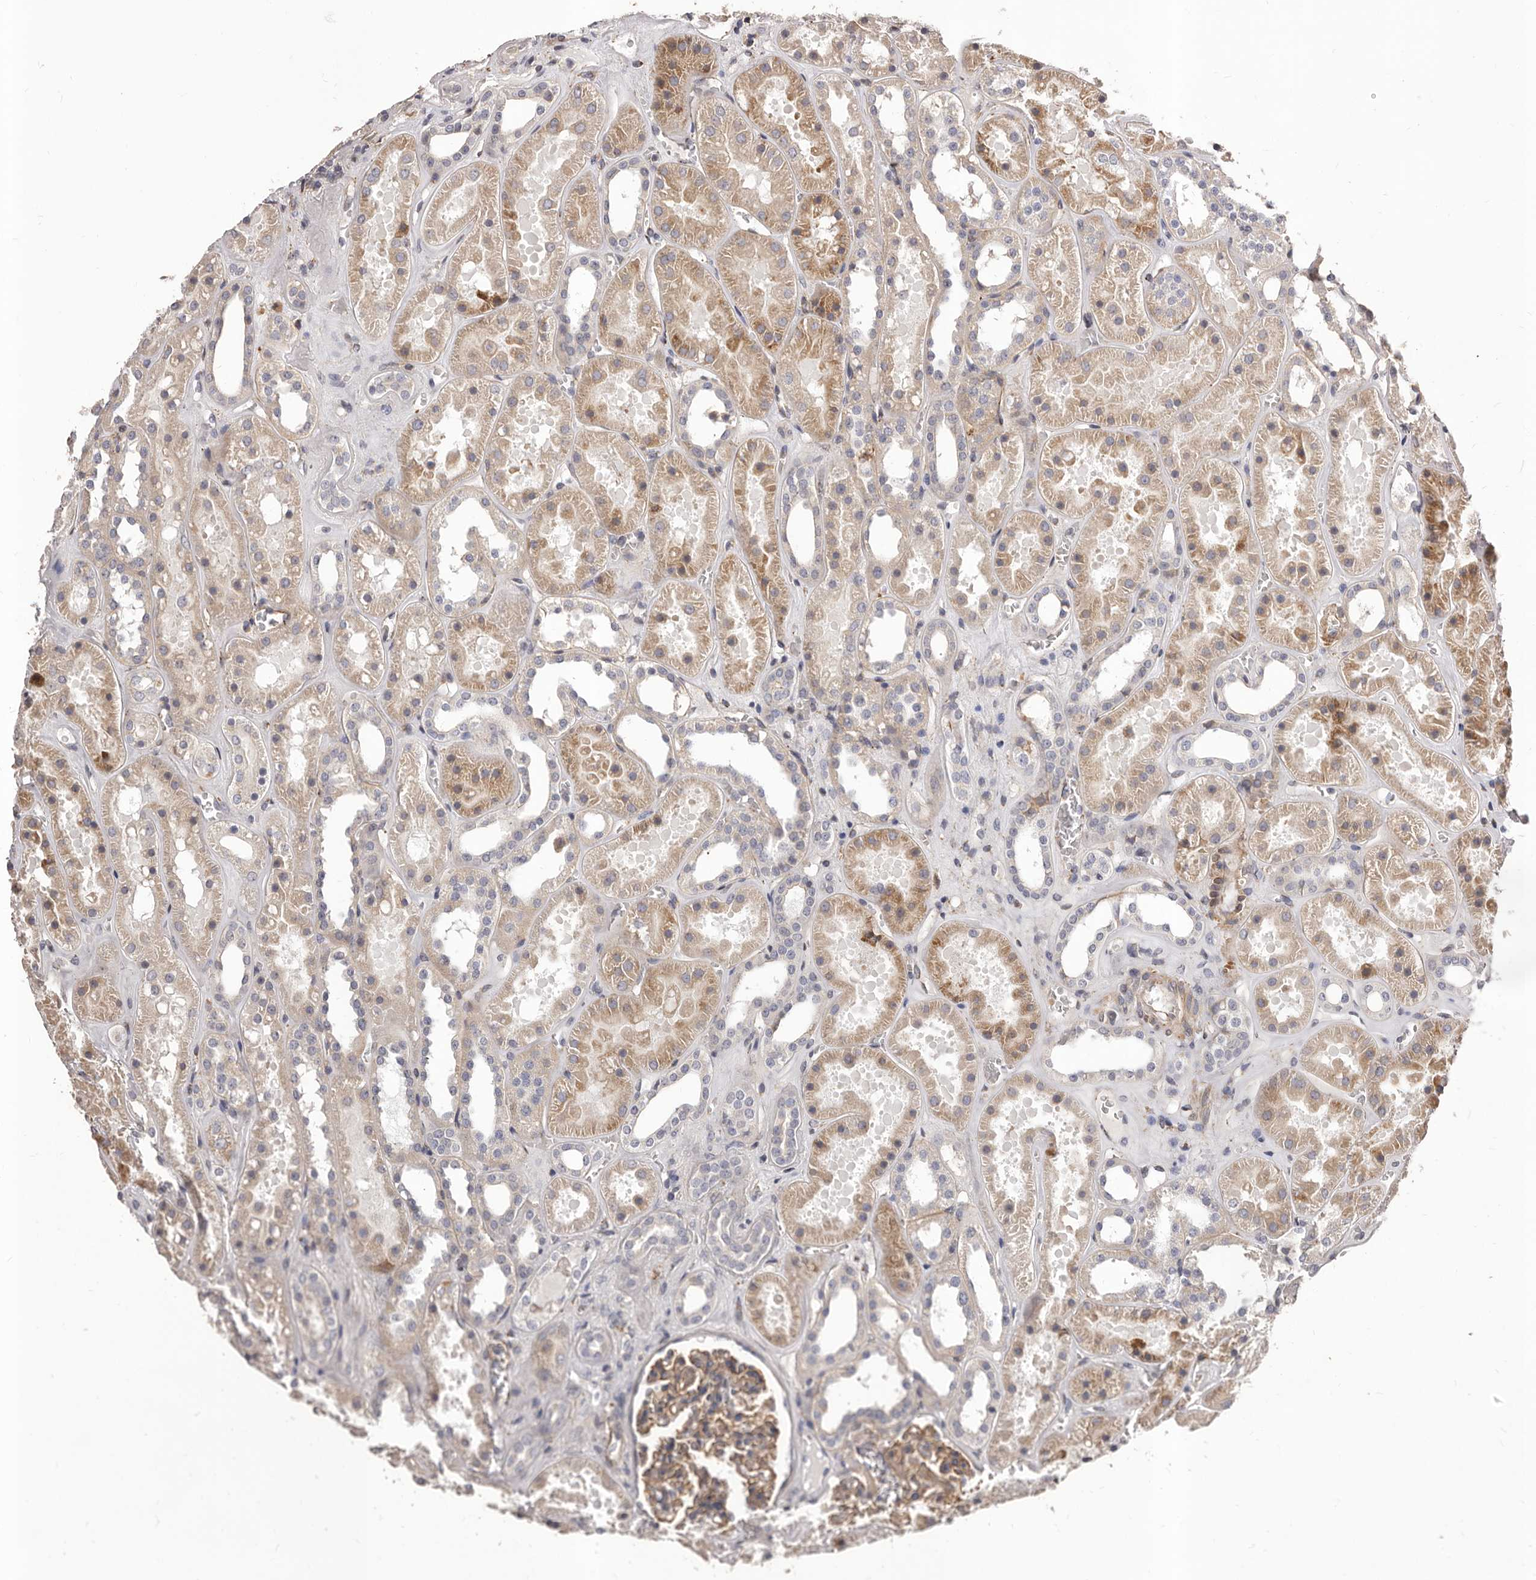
{"staining": {"intensity": "moderate", "quantity": ">75%", "location": "cytoplasmic/membranous"}, "tissue": "kidney", "cell_type": "Cells in glomeruli", "image_type": "normal", "snomed": [{"axis": "morphology", "description": "Normal tissue, NOS"}, {"axis": "topography", "description": "Kidney"}], "caption": "Protein expression analysis of normal kidney shows moderate cytoplasmic/membranous expression in approximately >75% of cells in glomeruli.", "gene": "ALPK1", "patient": {"sex": "female", "age": 41}}